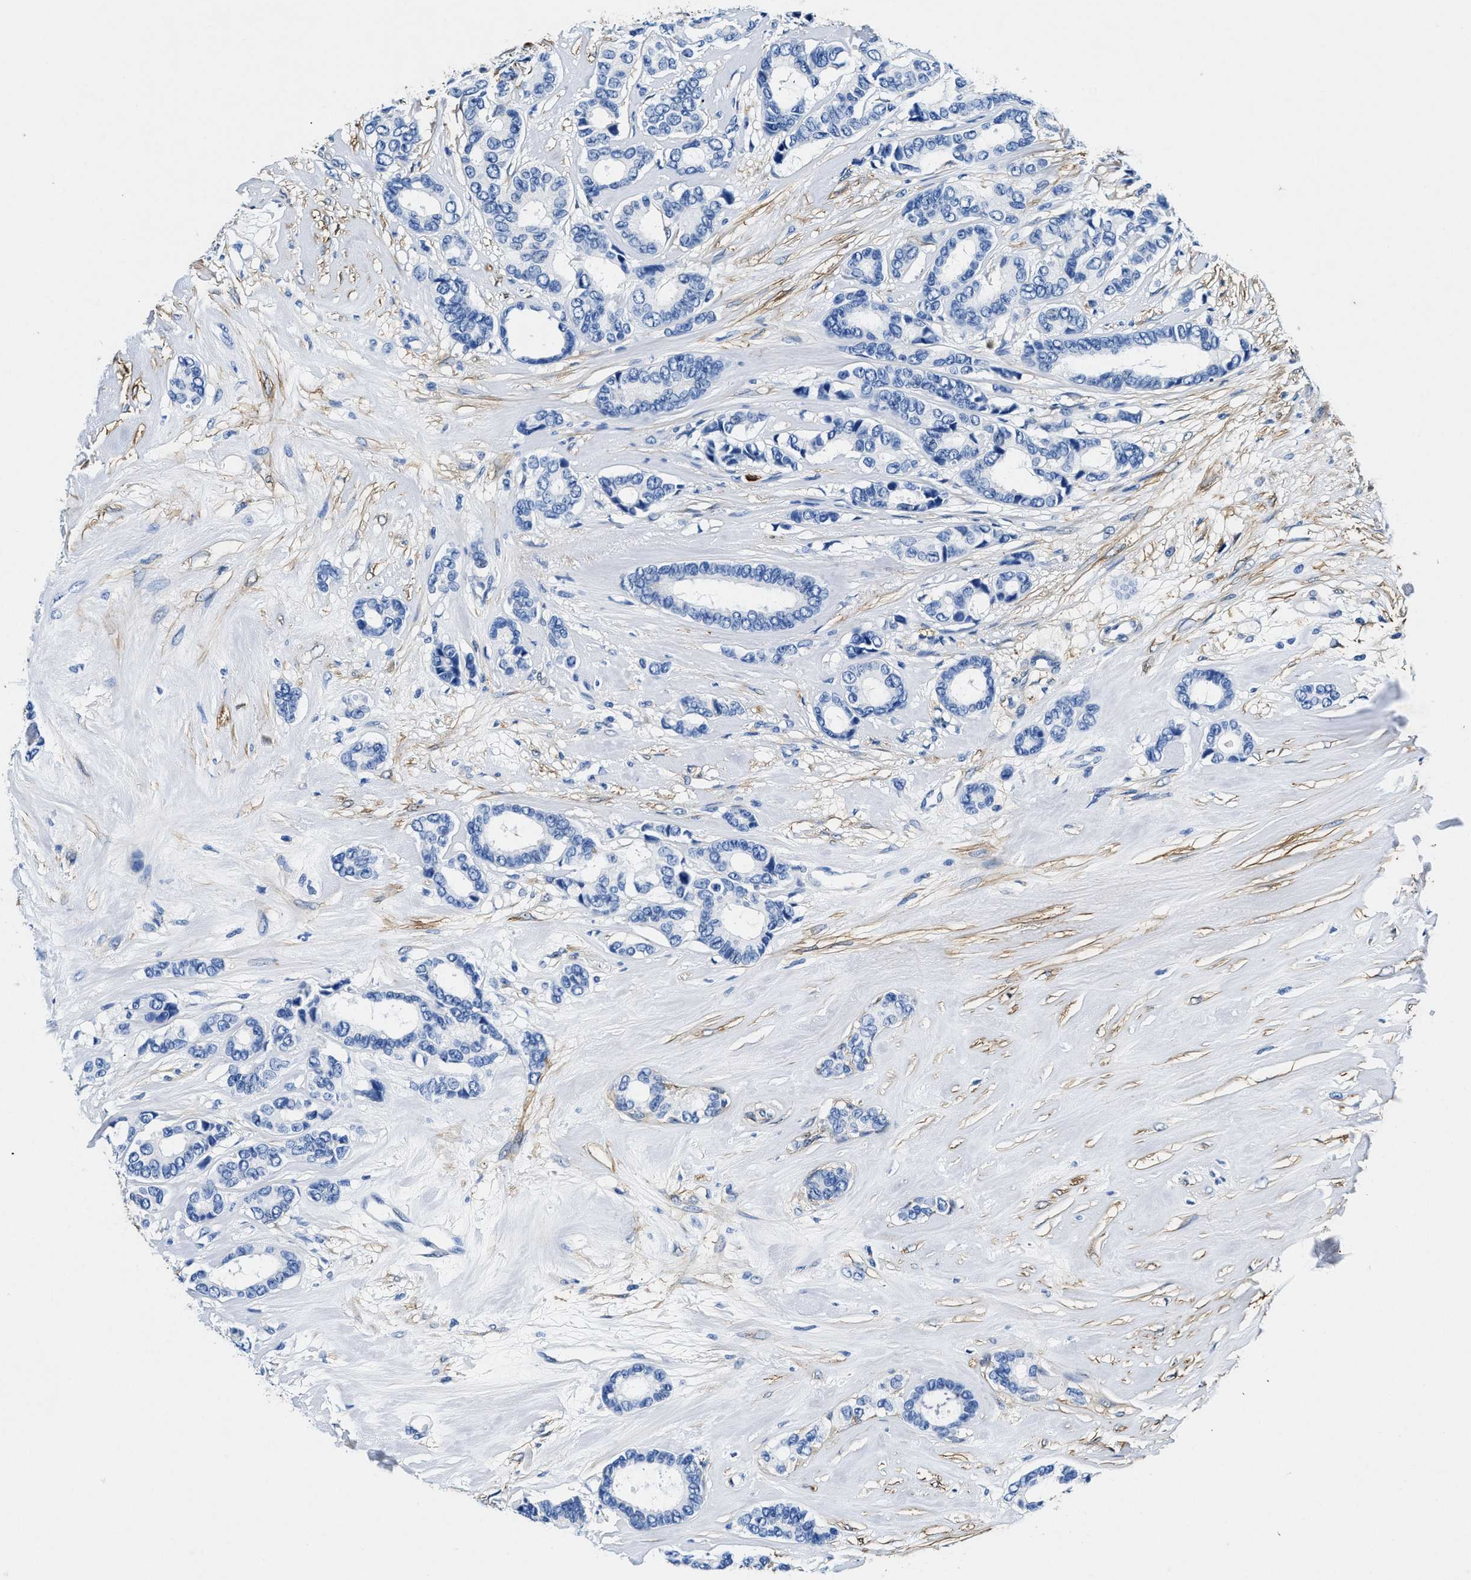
{"staining": {"intensity": "negative", "quantity": "none", "location": "none"}, "tissue": "breast cancer", "cell_type": "Tumor cells", "image_type": "cancer", "snomed": [{"axis": "morphology", "description": "Duct carcinoma"}, {"axis": "topography", "description": "Breast"}], "caption": "IHC of human breast intraductal carcinoma reveals no expression in tumor cells.", "gene": "TEX261", "patient": {"sex": "female", "age": 87}}